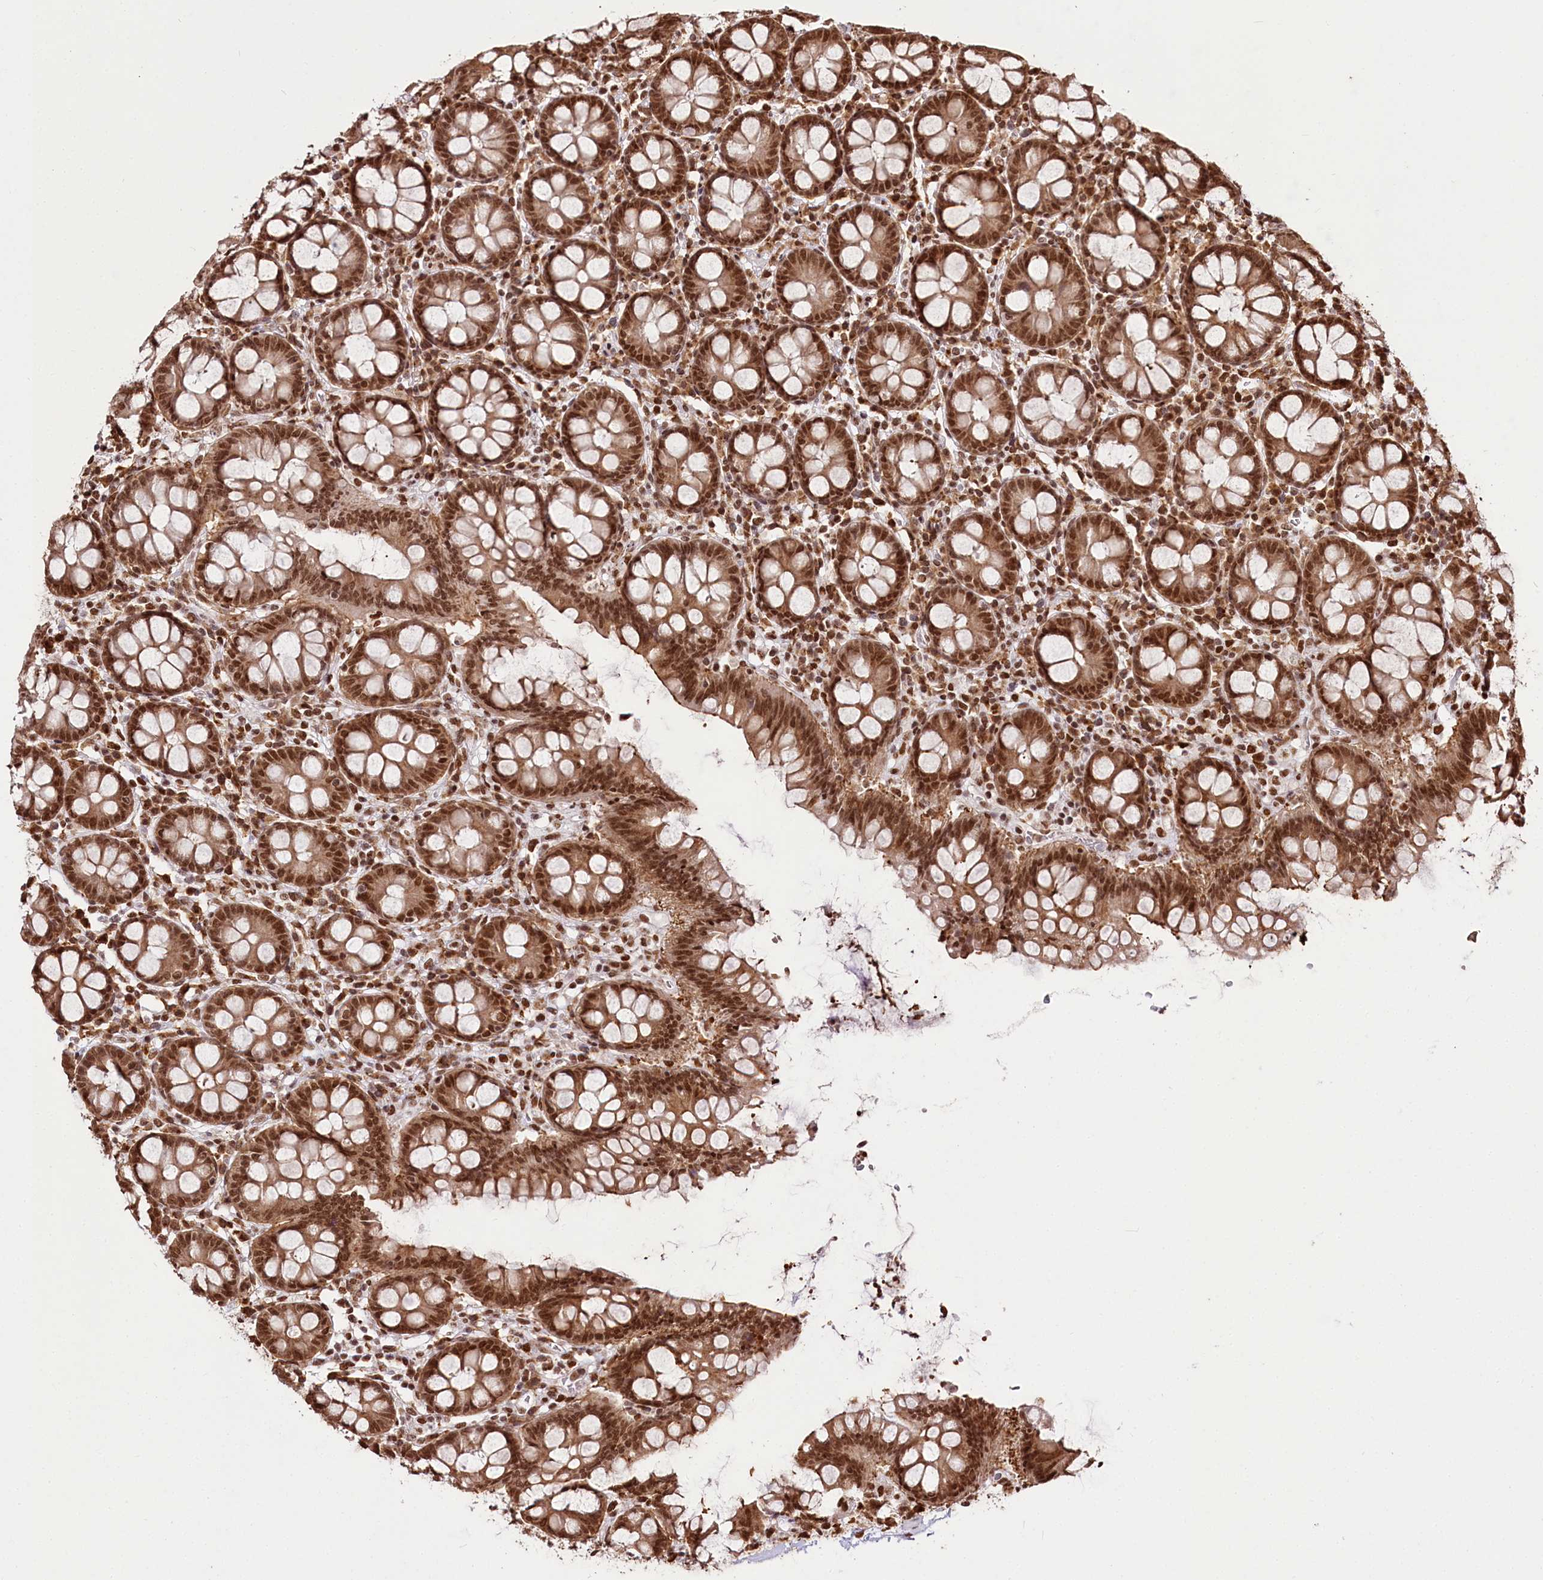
{"staining": {"intensity": "moderate", "quantity": ">75%", "location": "nuclear"}, "tissue": "colon", "cell_type": "Endothelial cells", "image_type": "normal", "snomed": [{"axis": "morphology", "description": "Normal tissue, NOS"}, {"axis": "topography", "description": "Colon"}], "caption": "Immunohistochemical staining of unremarkable human colon demonstrates >75% levels of moderate nuclear protein staining in approximately >75% of endothelial cells. (DAB (3,3'-diaminobenzidine) IHC, brown staining for protein, blue staining for nuclei).", "gene": "SMARCE1", "patient": {"sex": "female", "age": 79}}